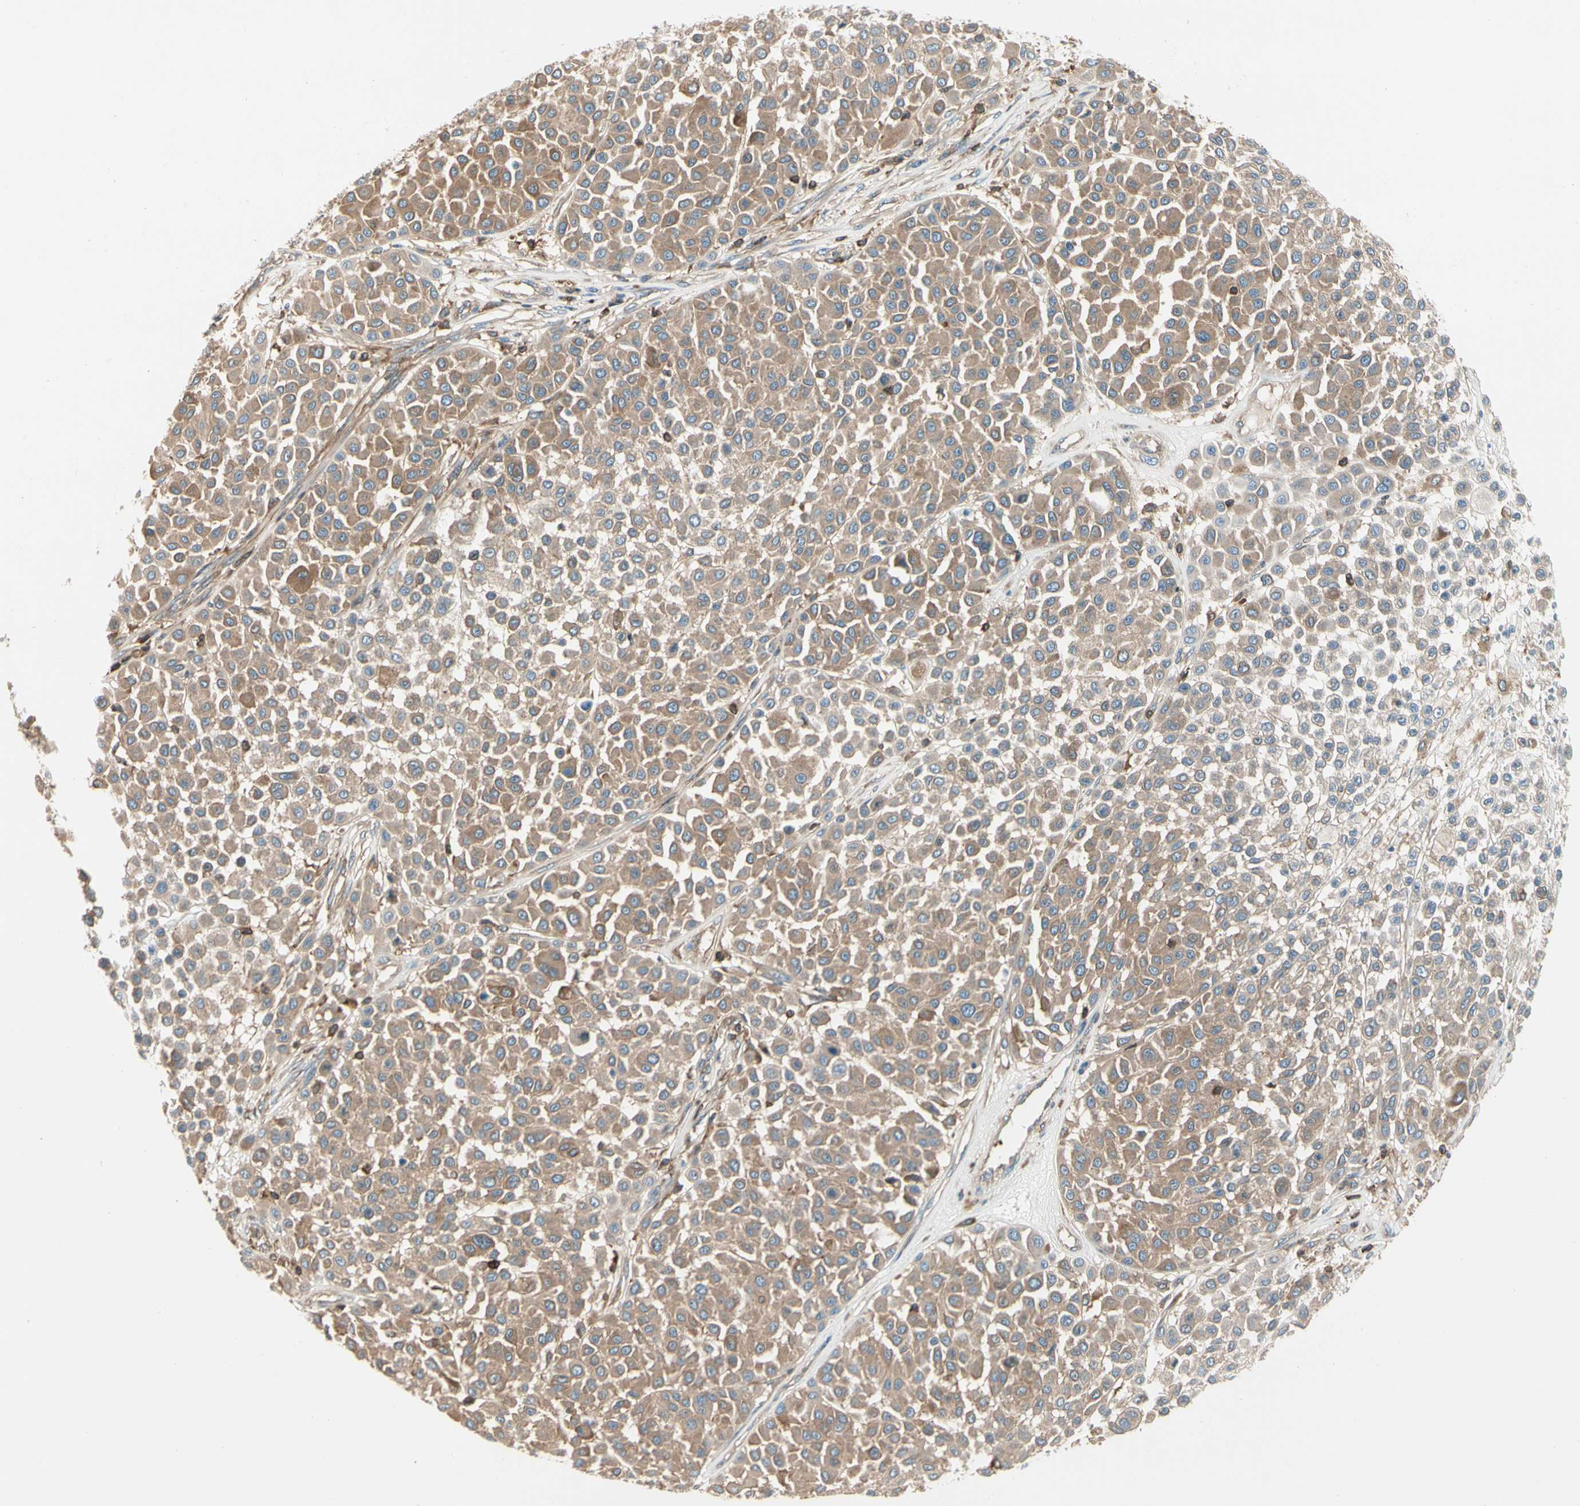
{"staining": {"intensity": "weak", "quantity": ">75%", "location": "cytoplasmic/membranous"}, "tissue": "melanoma", "cell_type": "Tumor cells", "image_type": "cancer", "snomed": [{"axis": "morphology", "description": "Malignant melanoma, Metastatic site"}, {"axis": "topography", "description": "Soft tissue"}], "caption": "The image displays a brown stain indicating the presence of a protein in the cytoplasmic/membranous of tumor cells in melanoma.", "gene": "CAPZA2", "patient": {"sex": "male", "age": 41}}